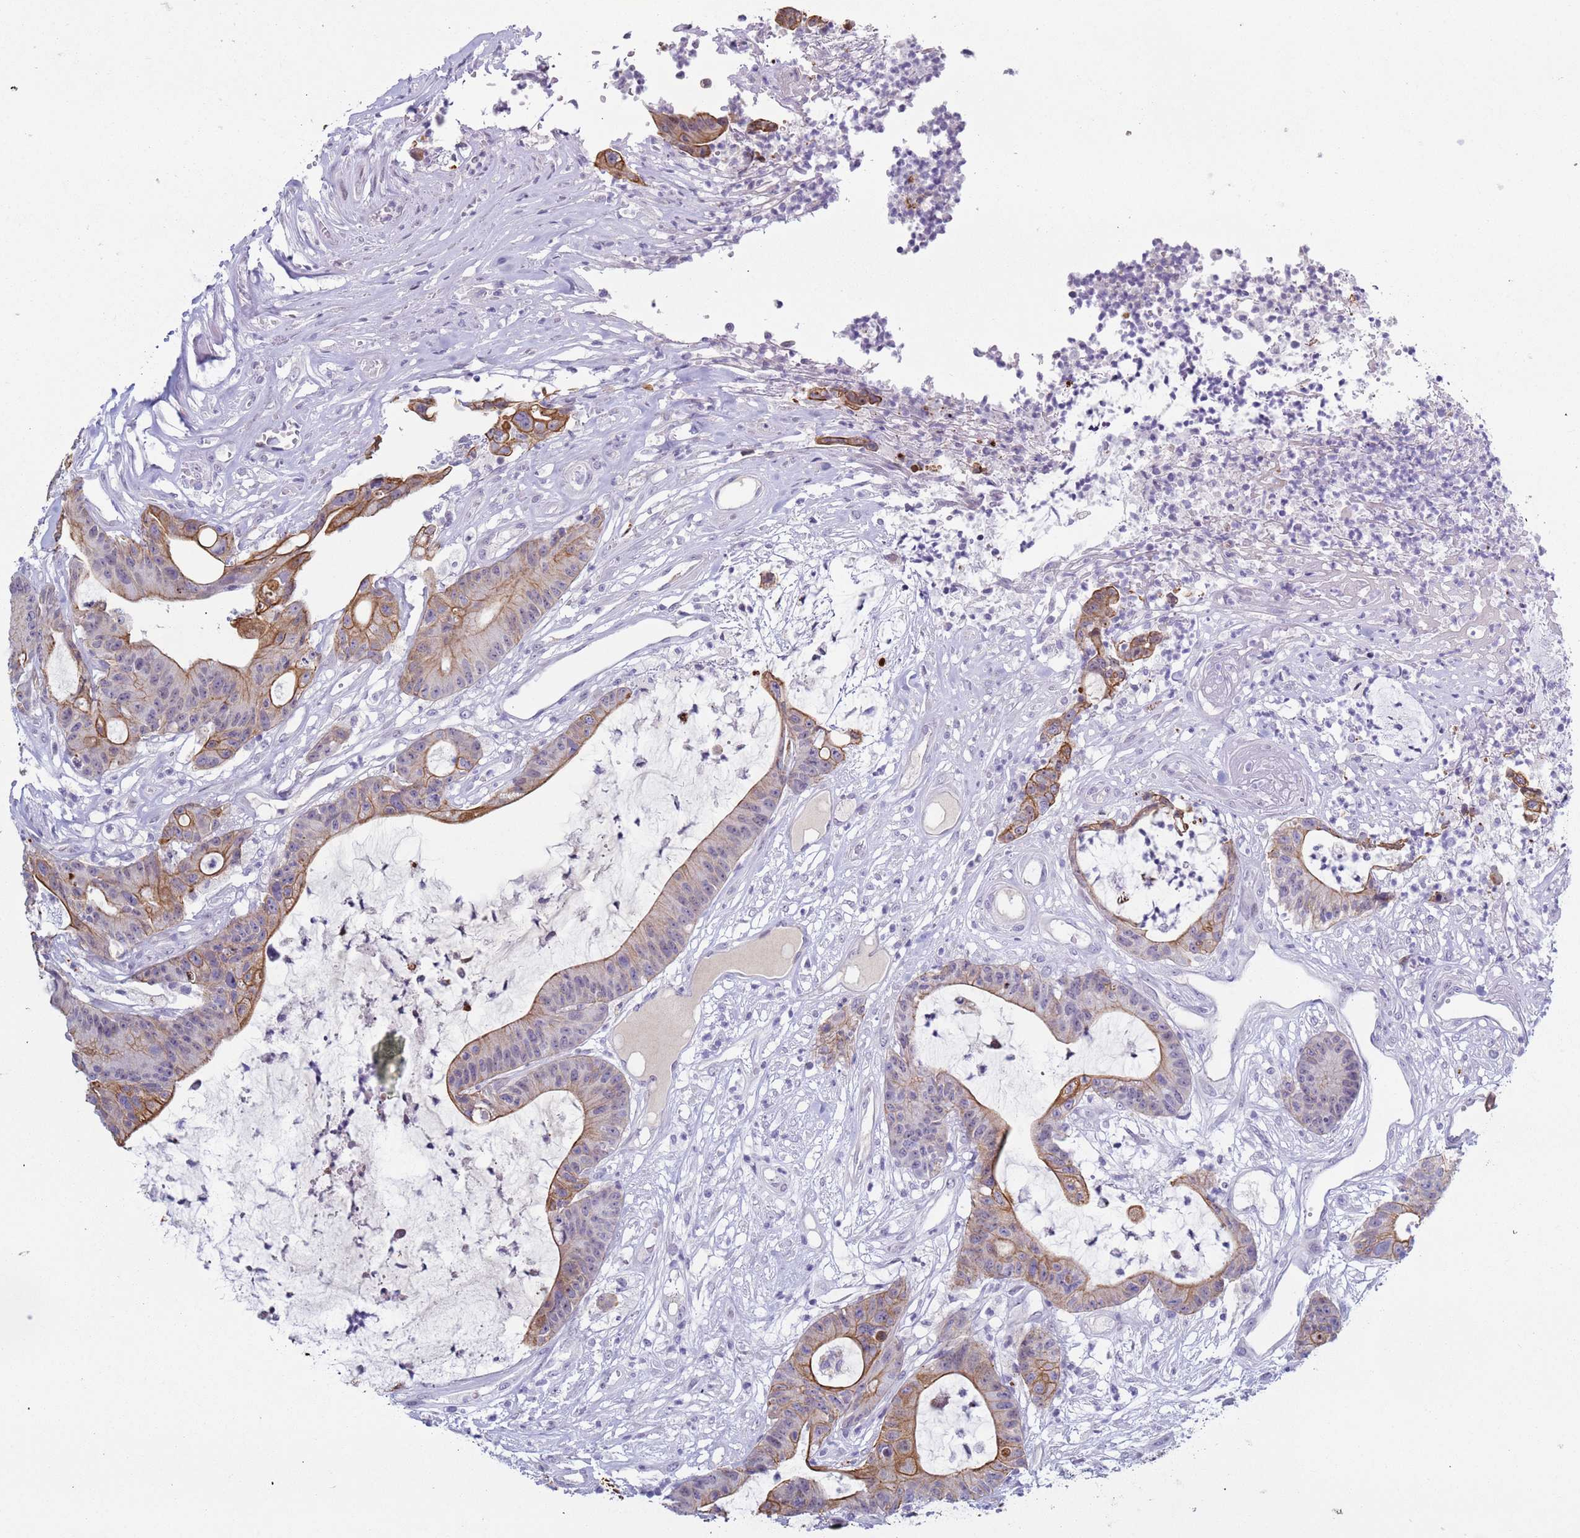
{"staining": {"intensity": "moderate", "quantity": "25%-75%", "location": "cytoplasmic/membranous"}, "tissue": "colorectal cancer", "cell_type": "Tumor cells", "image_type": "cancer", "snomed": [{"axis": "morphology", "description": "Adenocarcinoma, NOS"}, {"axis": "topography", "description": "Colon"}], "caption": "Immunohistochemistry (IHC) staining of colorectal cancer (adenocarcinoma), which reveals medium levels of moderate cytoplasmic/membranous positivity in approximately 25%-75% of tumor cells indicating moderate cytoplasmic/membranous protein staining. The staining was performed using DAB (brown) for protein detection and nuclei were counterstained in hematoxylin (blue).", "gene": "NPAP1", "patient": {"sex": "female", "age": 84}}